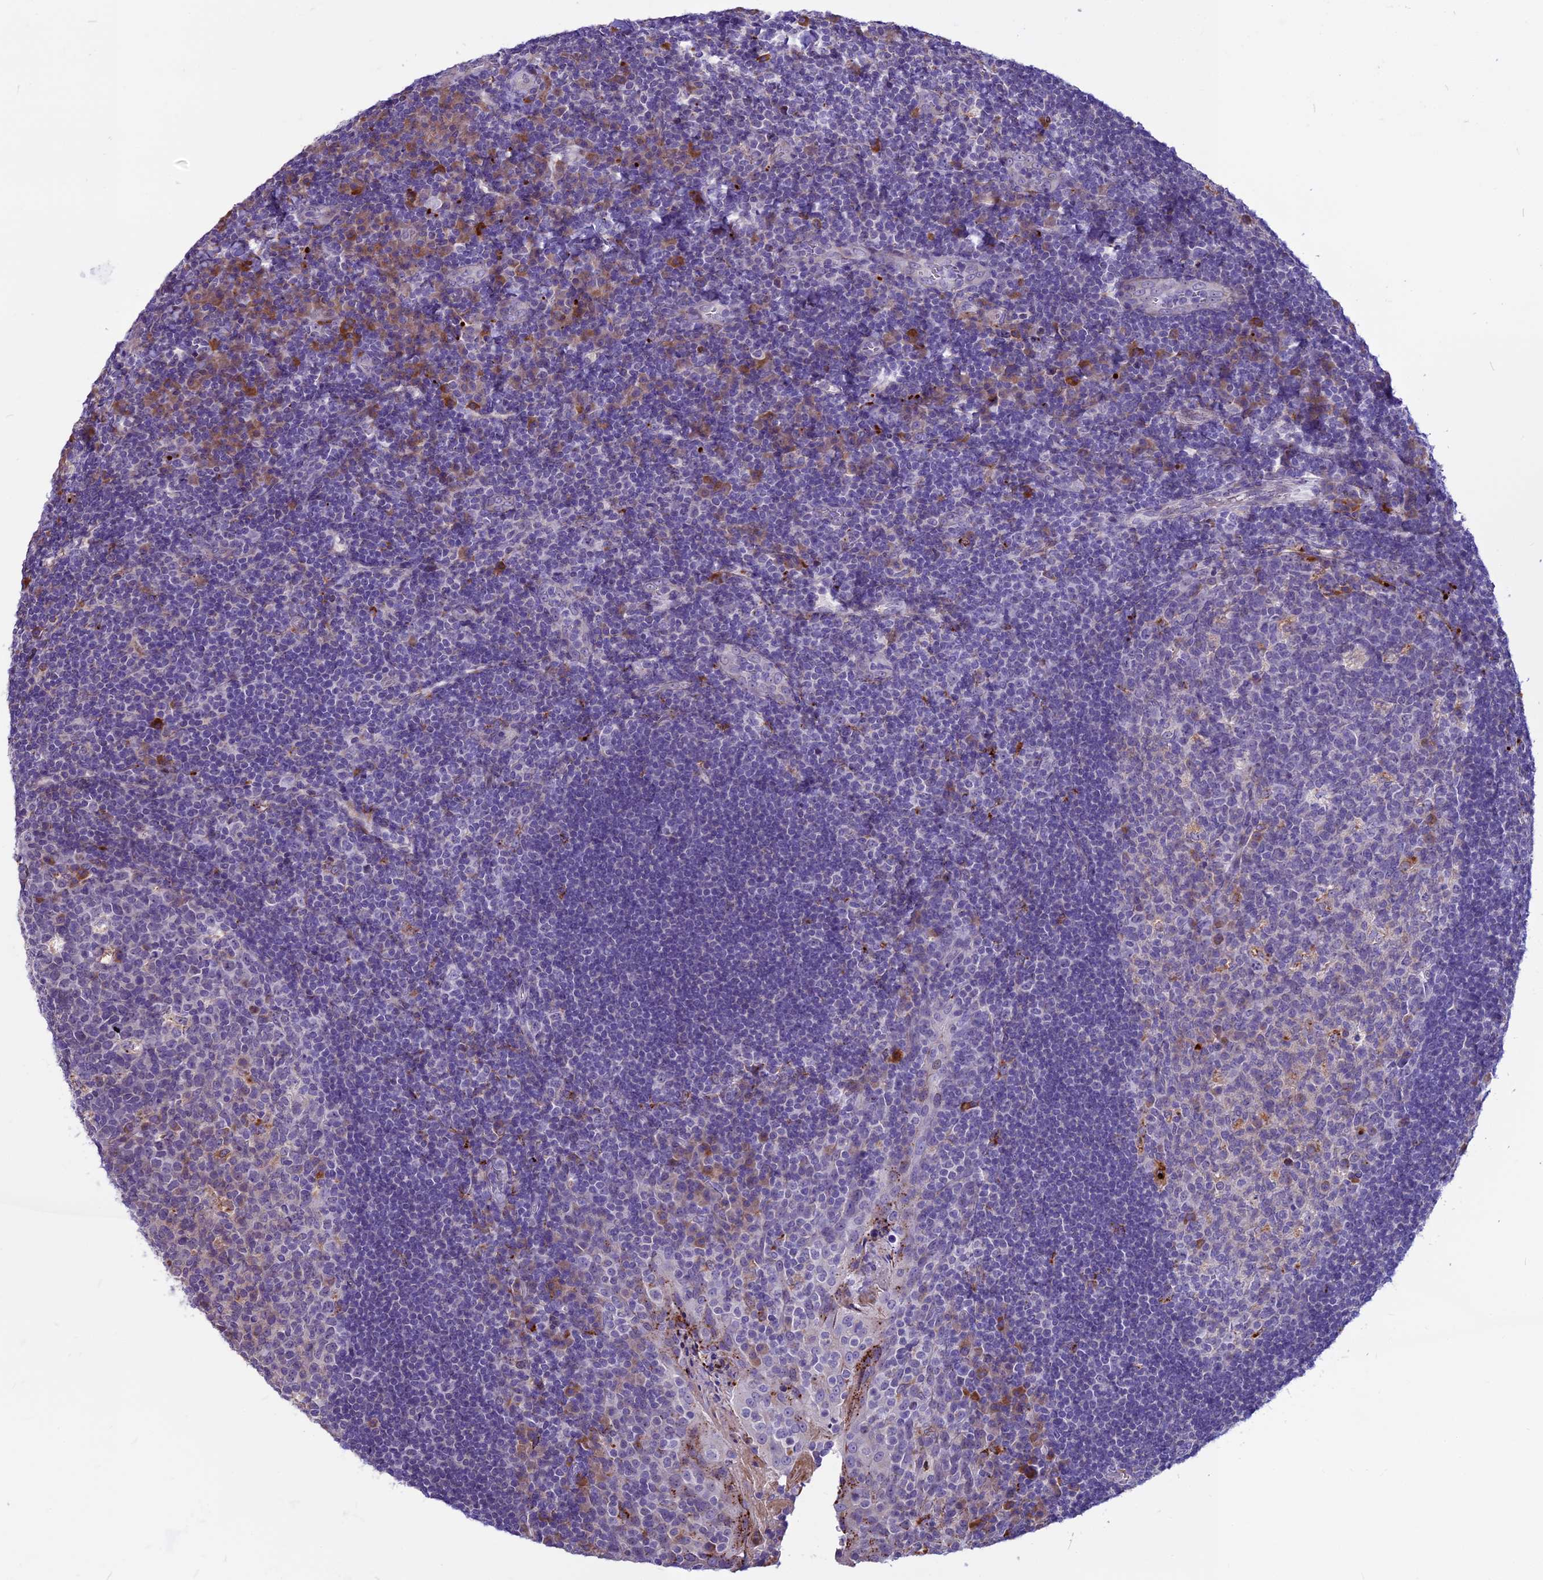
{"staining": {"intensity": "moderate", "quantity": "<25%", "location": "cytoplasmic/membranous"}, "tissue": "tonsil", "cell_type": "Germinal center cells", "image_type": "normal", "snomed": [{"axis": "morphology", "description": "Normal tissue, NOS"}, {"axis": "topography", "description": "Tonsil"}], "caption": "An immunohistochemistry (IHC) image of unremarkable tissue is shown. Protein staining in brown highlights moderate cytoplasmic/membranous positivity in tonsil within germinal center cells.", "gene": "THRSP", "patient": {"sex": "male", "age": 17}}